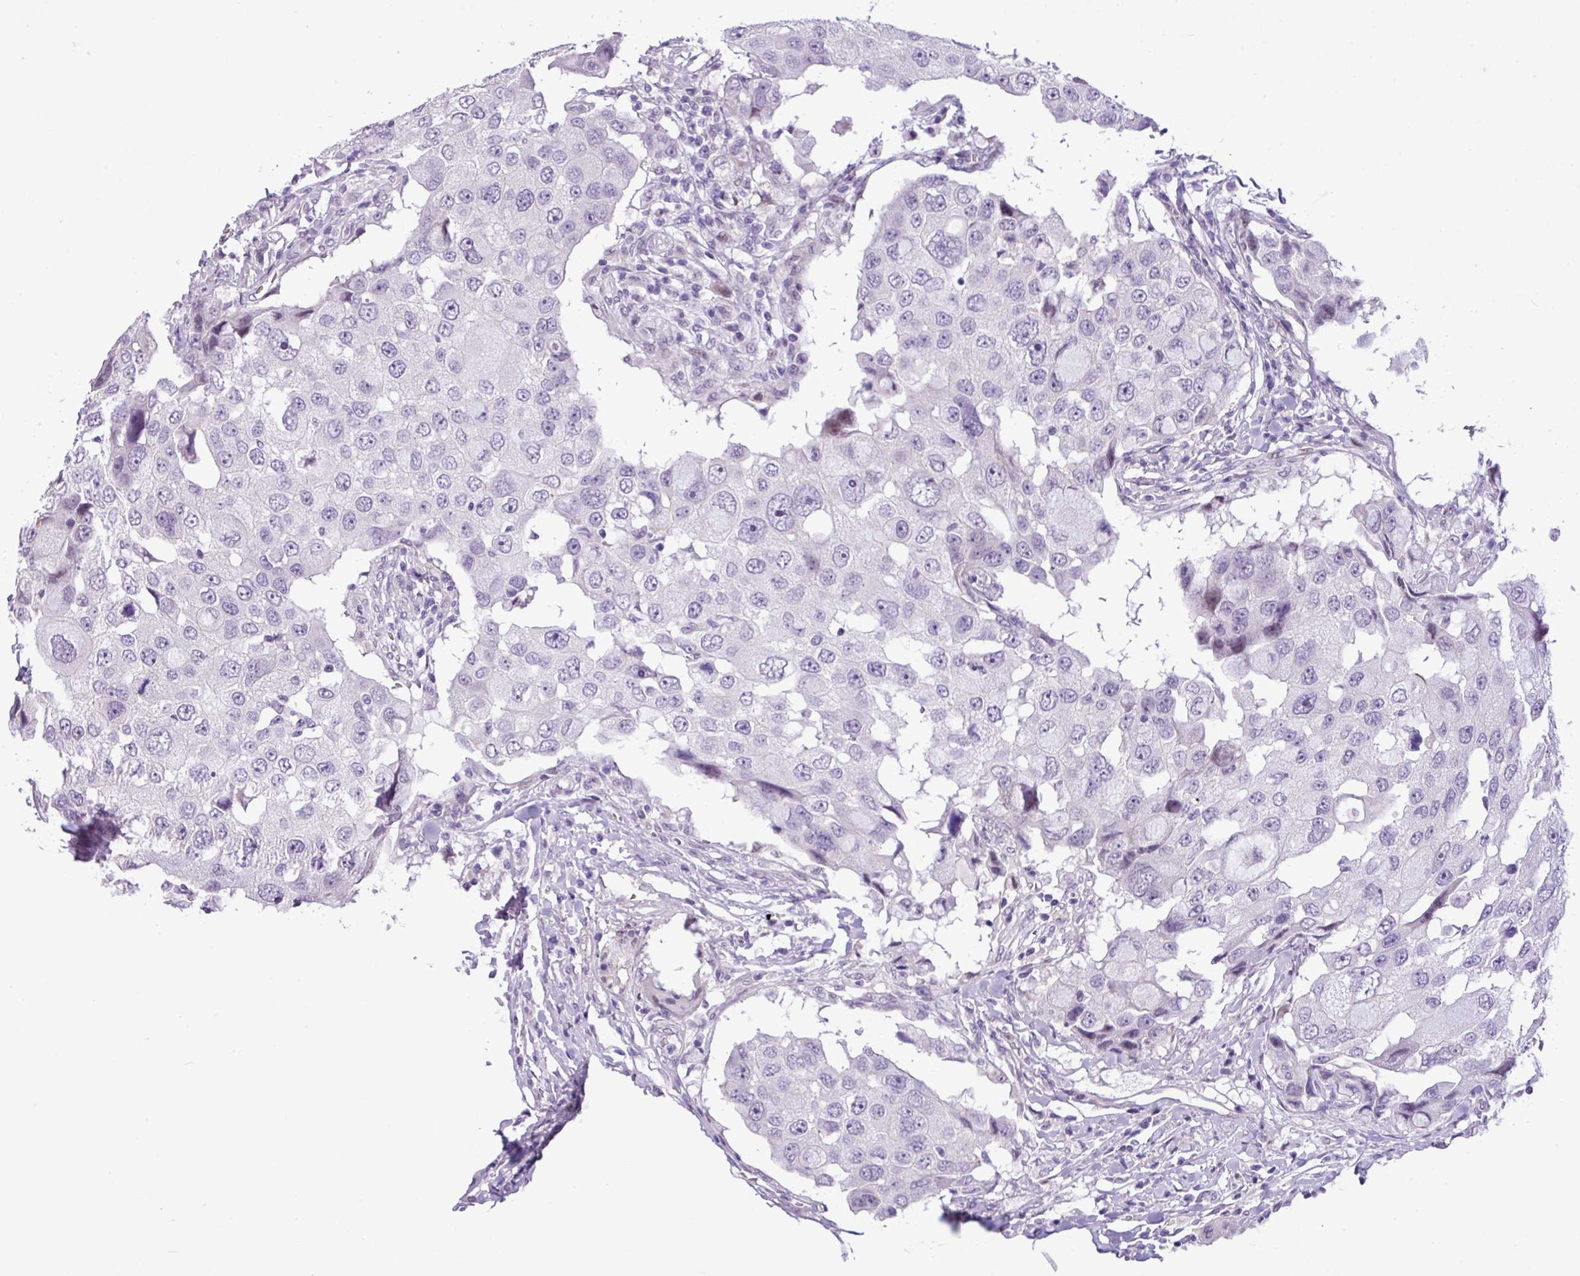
{"staining": {"intensity": "negative", "quantity": "none", "location": "none"}, "tissue": "breast cancer", "cell_type": "Tumor cells", "image_type": "cancer", "snomed": [{"axis": "morphology", "description": "Duct carcinoma"}, {"axis": "topography", "description": "Breast"}], "caption": "High power microscopy micrograph of an immunohistochemistry image of infiltrating ductal carcinoma (breast), revealing no significant expression in tumor cells.", "gene": "YLPM1", "patient": {"sex": "female", "age": 27}}